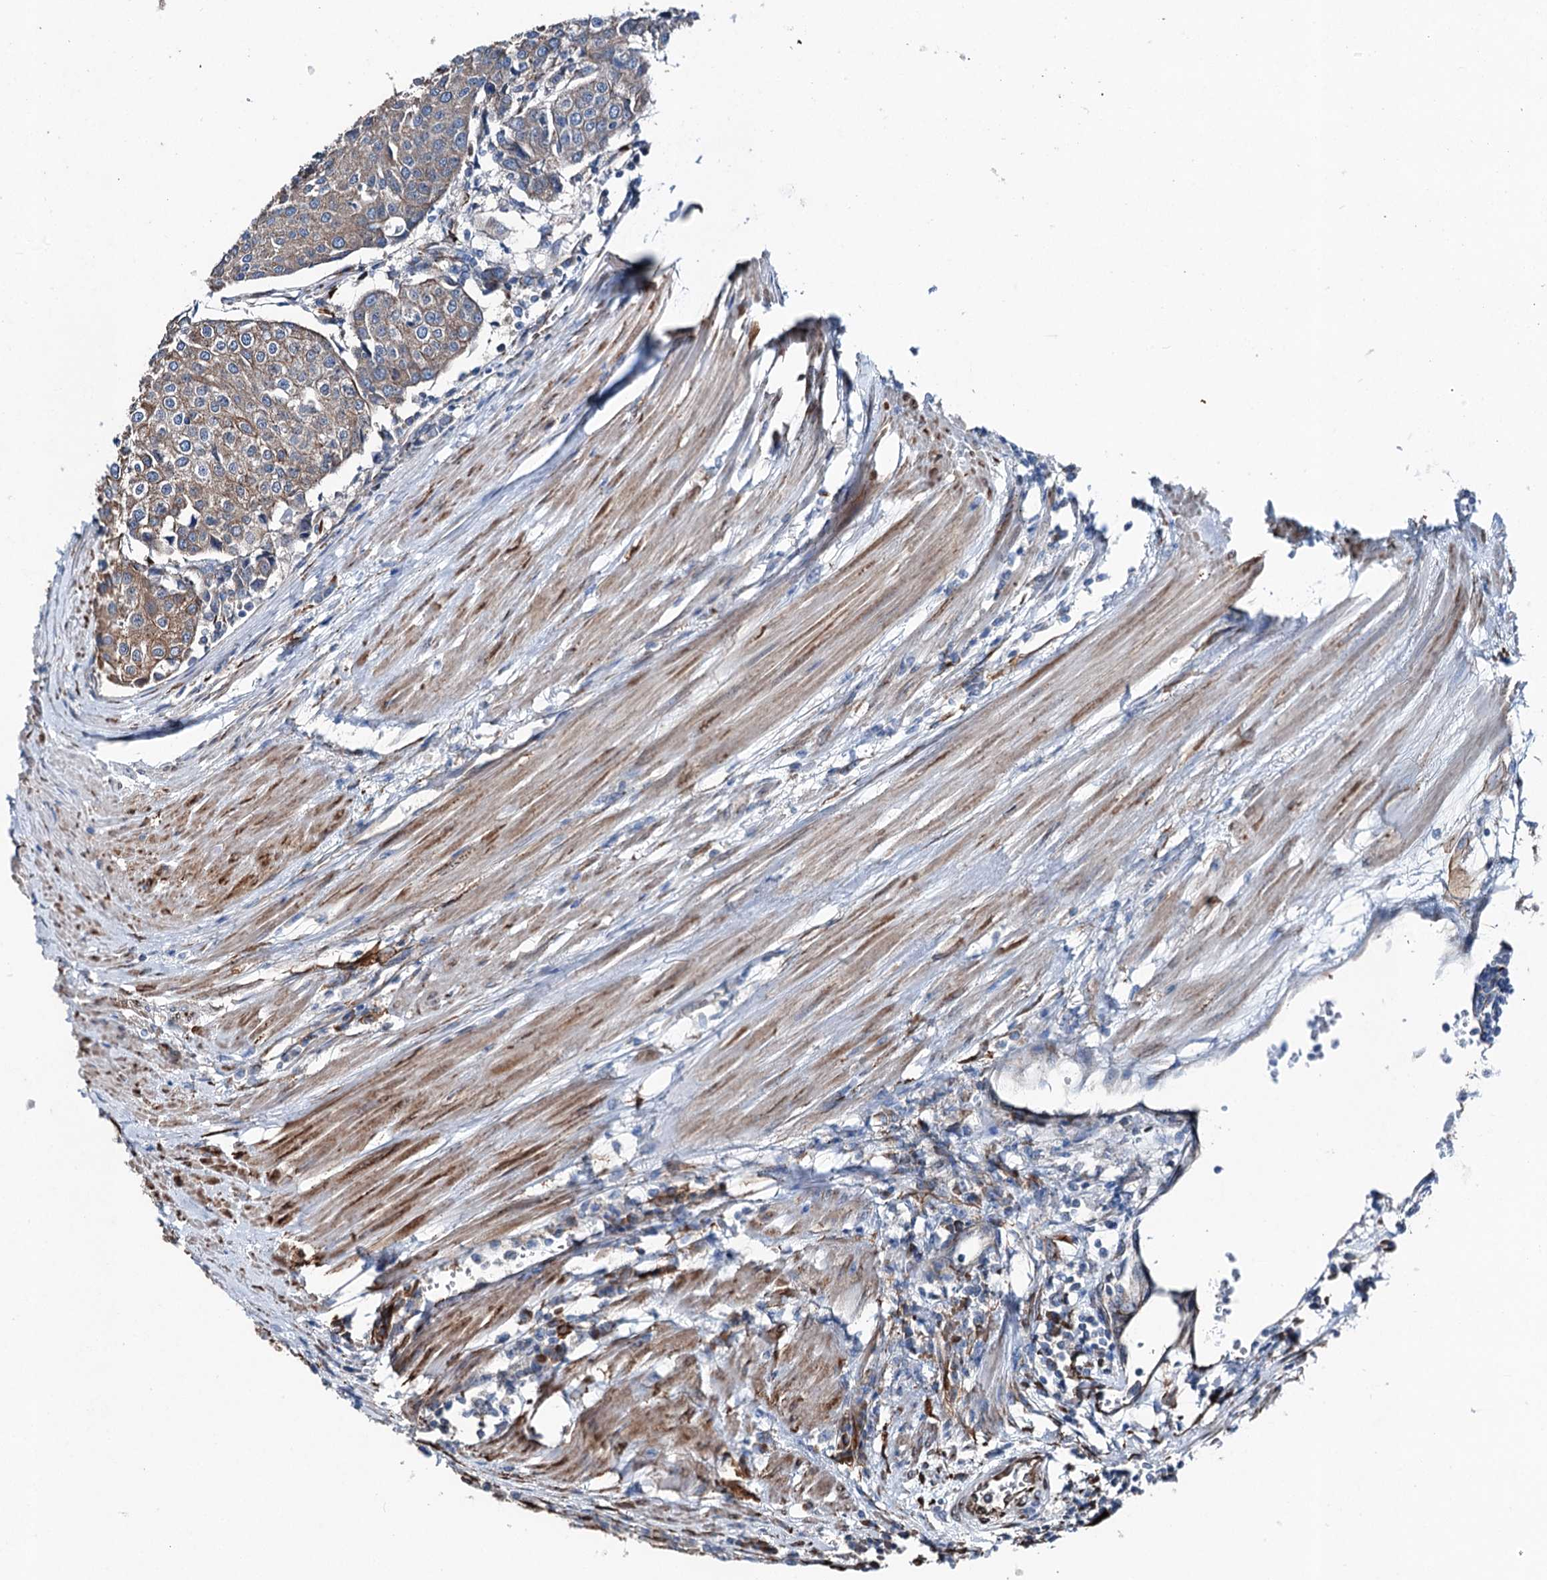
{"staining": {"intensity": "moderate", "quantity": ">75%", "location": "cytoplasmic/membranous"}, "tissue": "urothelial cancer", "cell_type": "Tumor cells", "image_type": "cancer", "snomed": [{"axis": "morphology", "description": "Urothelial carcinoma, High grade"}, {"axis": "topography", "description": "Urinary bladder"}], "caption": "IHC staining of urothelial carcinoma (high-grade), which shows medium levels of moderate cytoplasmic/membranous staining in about >75% of tumor cells indicating moderate cytoplasmic/membranous protein positivity. The staining was performed using DAB (3,3'-diaminobenzidine) (brown) for protein detection and nuclei were counterstained in hematoxylin (blue).", "gene": "DDIAS", "patient": {"sex": "female", "age": 85}}